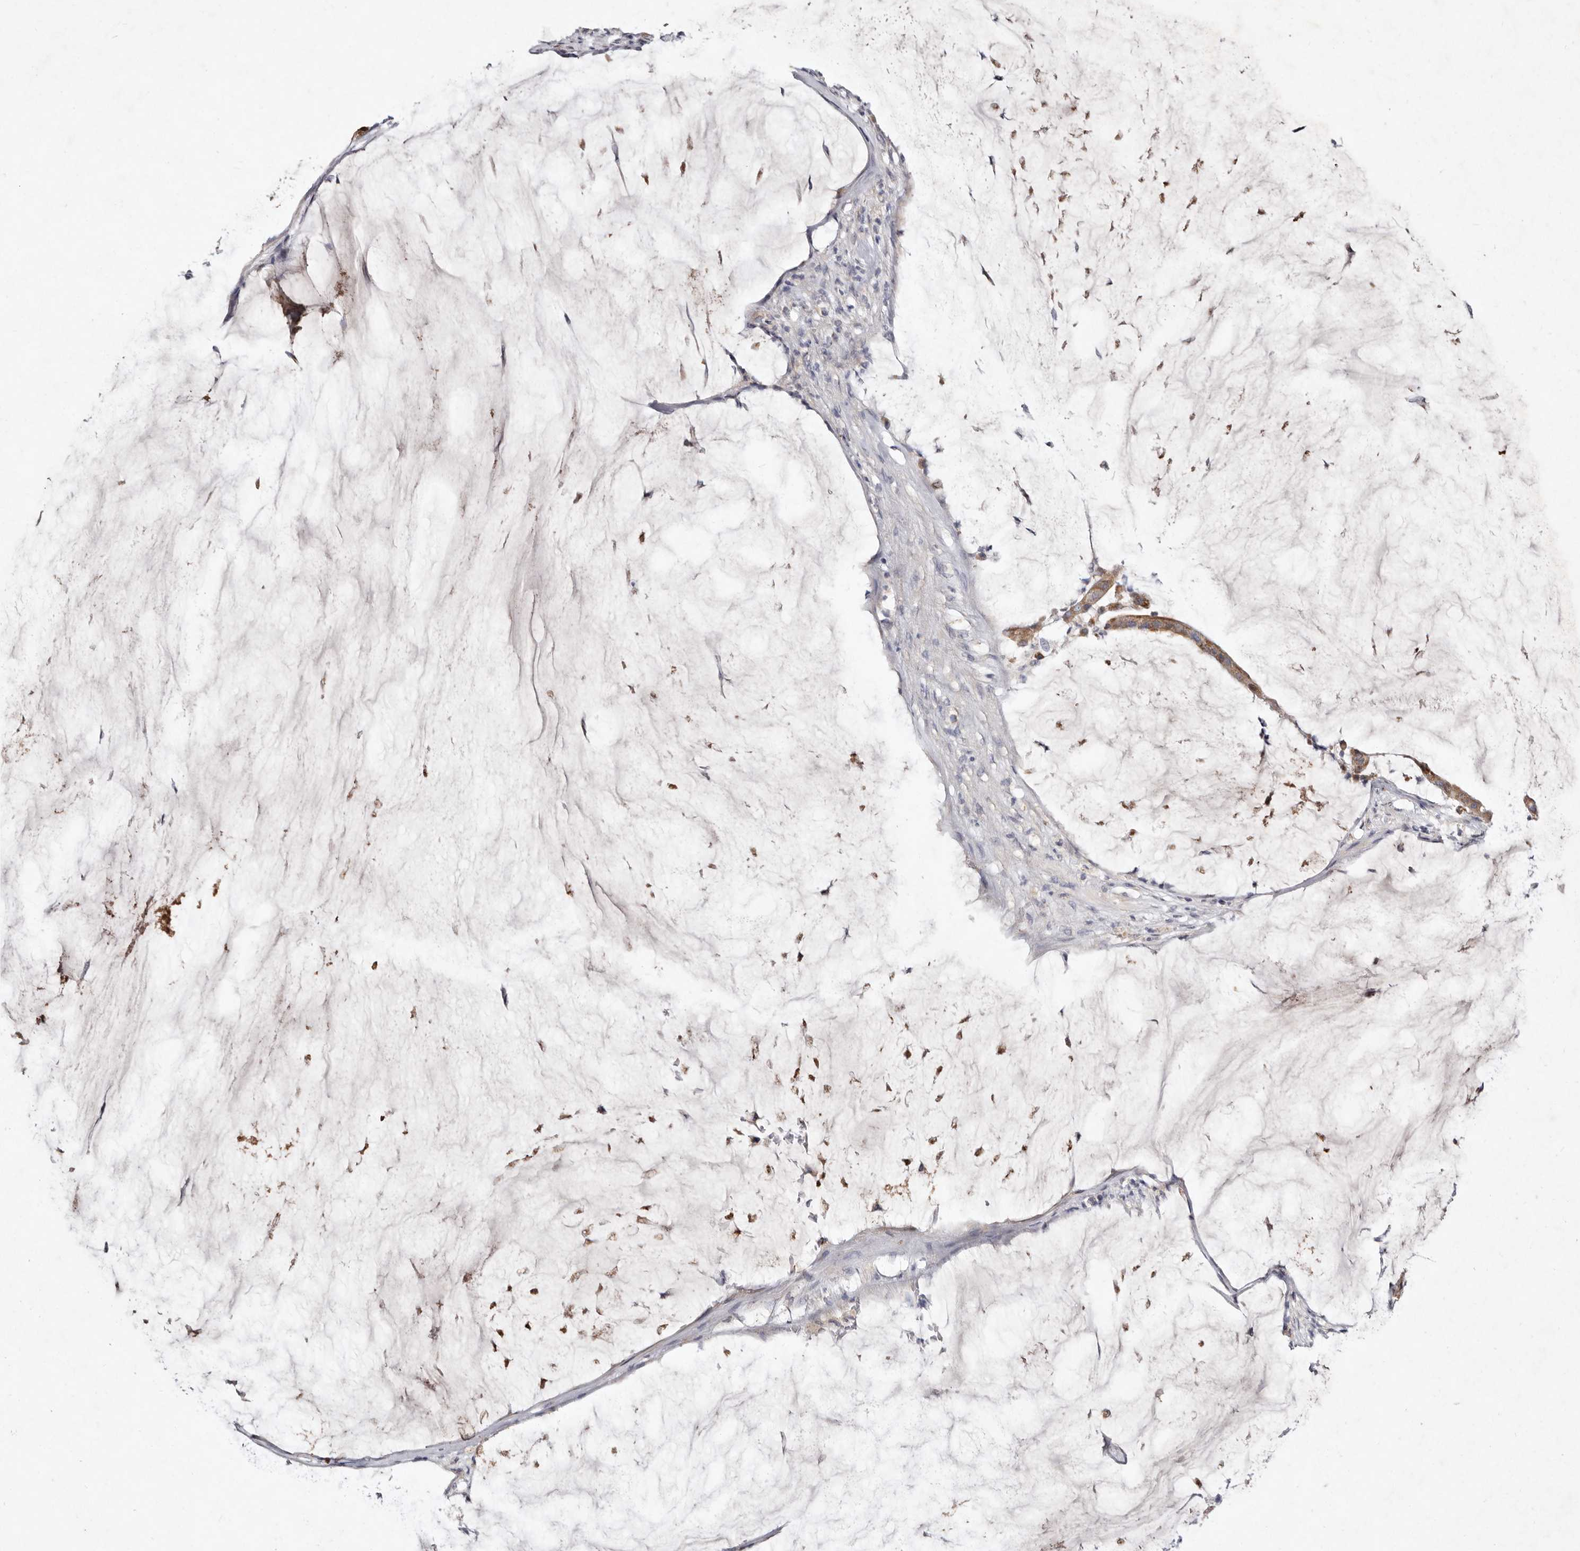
{"staining": {"intensity": "weak", "quantity": "25%-75%", "location": "cytoplasmic/membranous"}, "tissue": "pancreatic cancer", "cell_type": "Tumor cells", "image_type": "cancer", "snomed": [{"axis": "morphology", "description": "Adenocarcinoma, NOS"}, {"axis": "topography", "description": "Pancreas"}], "caption": "Human adenocarcinoma (pancreatic) stained with a protein marker exhibits weak staining in tumor cells.", "gene": "SLC25A20", "patient": {"sex": "male", "age": 41}}